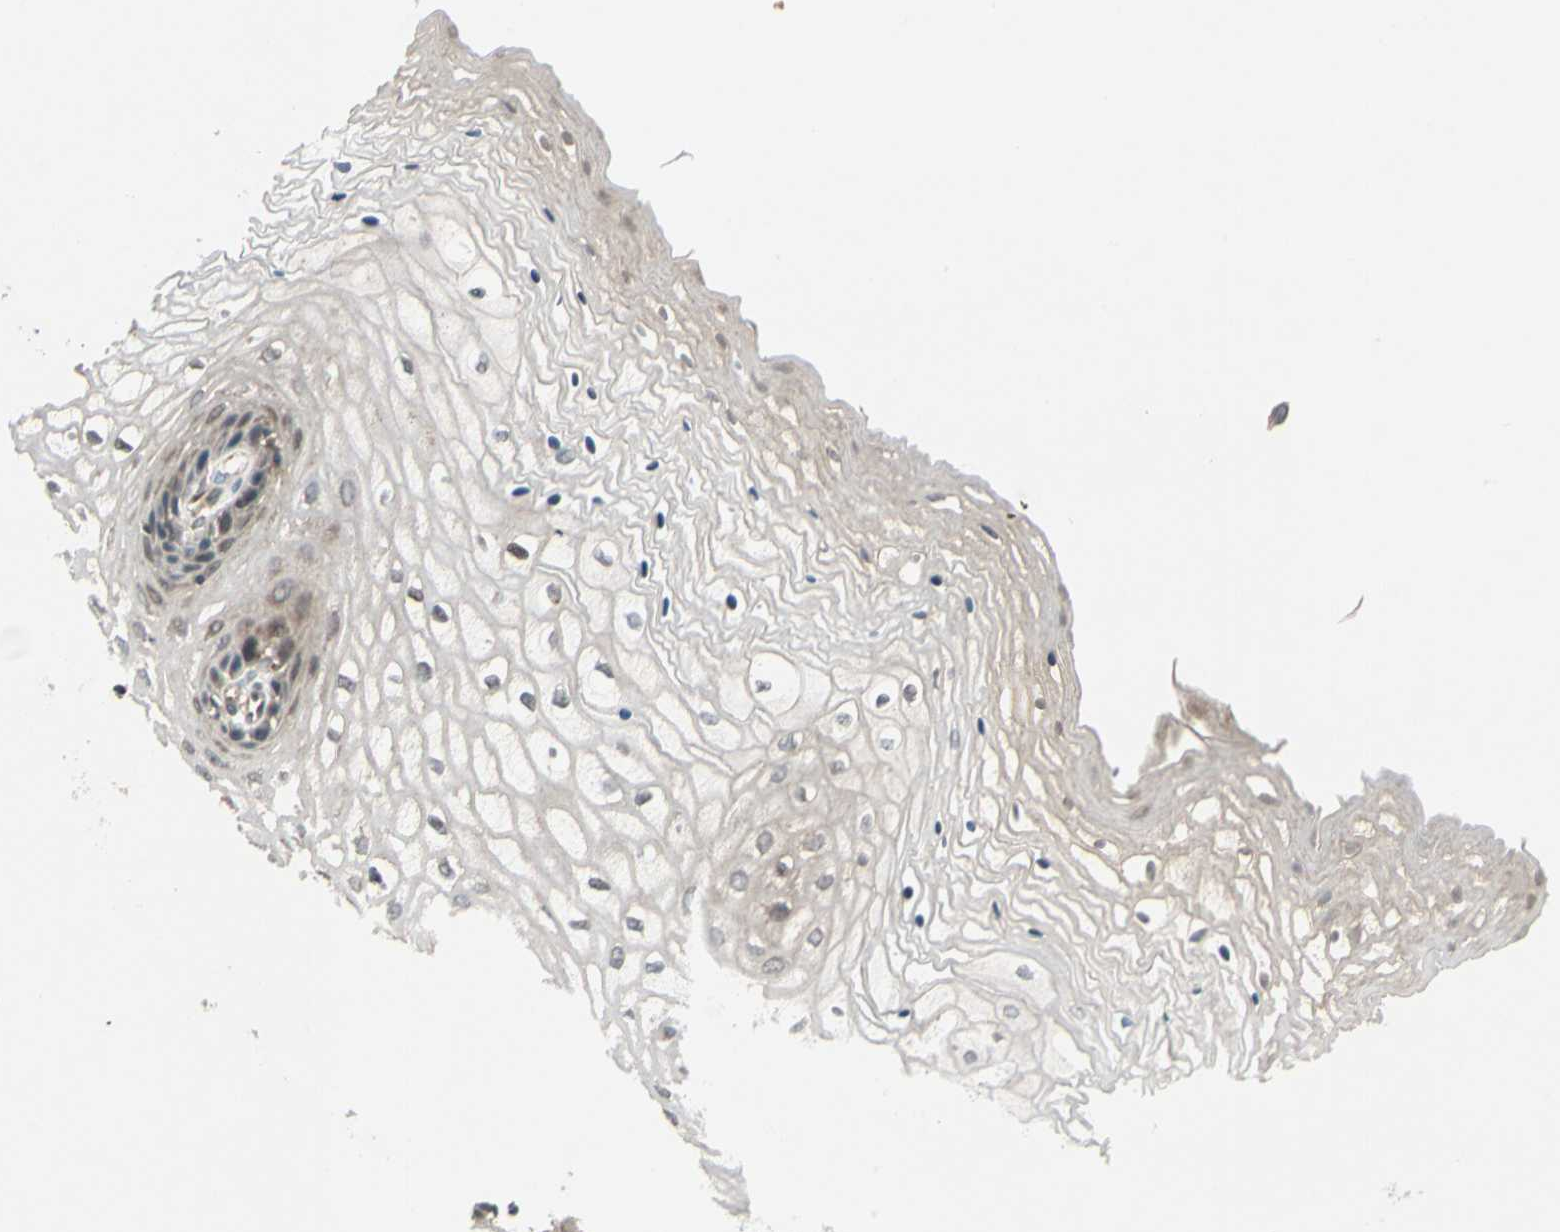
{"staining": {"intensity": "weak", "quantity": ">75%", "location": "cytoplasmic/membranous"}, "tissue": "vagina", "cell_type": "Squamous epithelial cells", "image_type": "normal", "snomed": [{"axis": "morphology", "description": "Normal tissue, NOS"}, {"axis": "topography", "description": "Vagina"}], "caption": "Immunohistochemistry (DAB (3,3'-diaminobenzidine)) staining of benign human vagina shows weak cytoplasmic/membranous protein staining in approximately >75% of squamous epithelial cells.", "gene": "ACVR1C", "patient": {"sex": "female", "age": 34}}